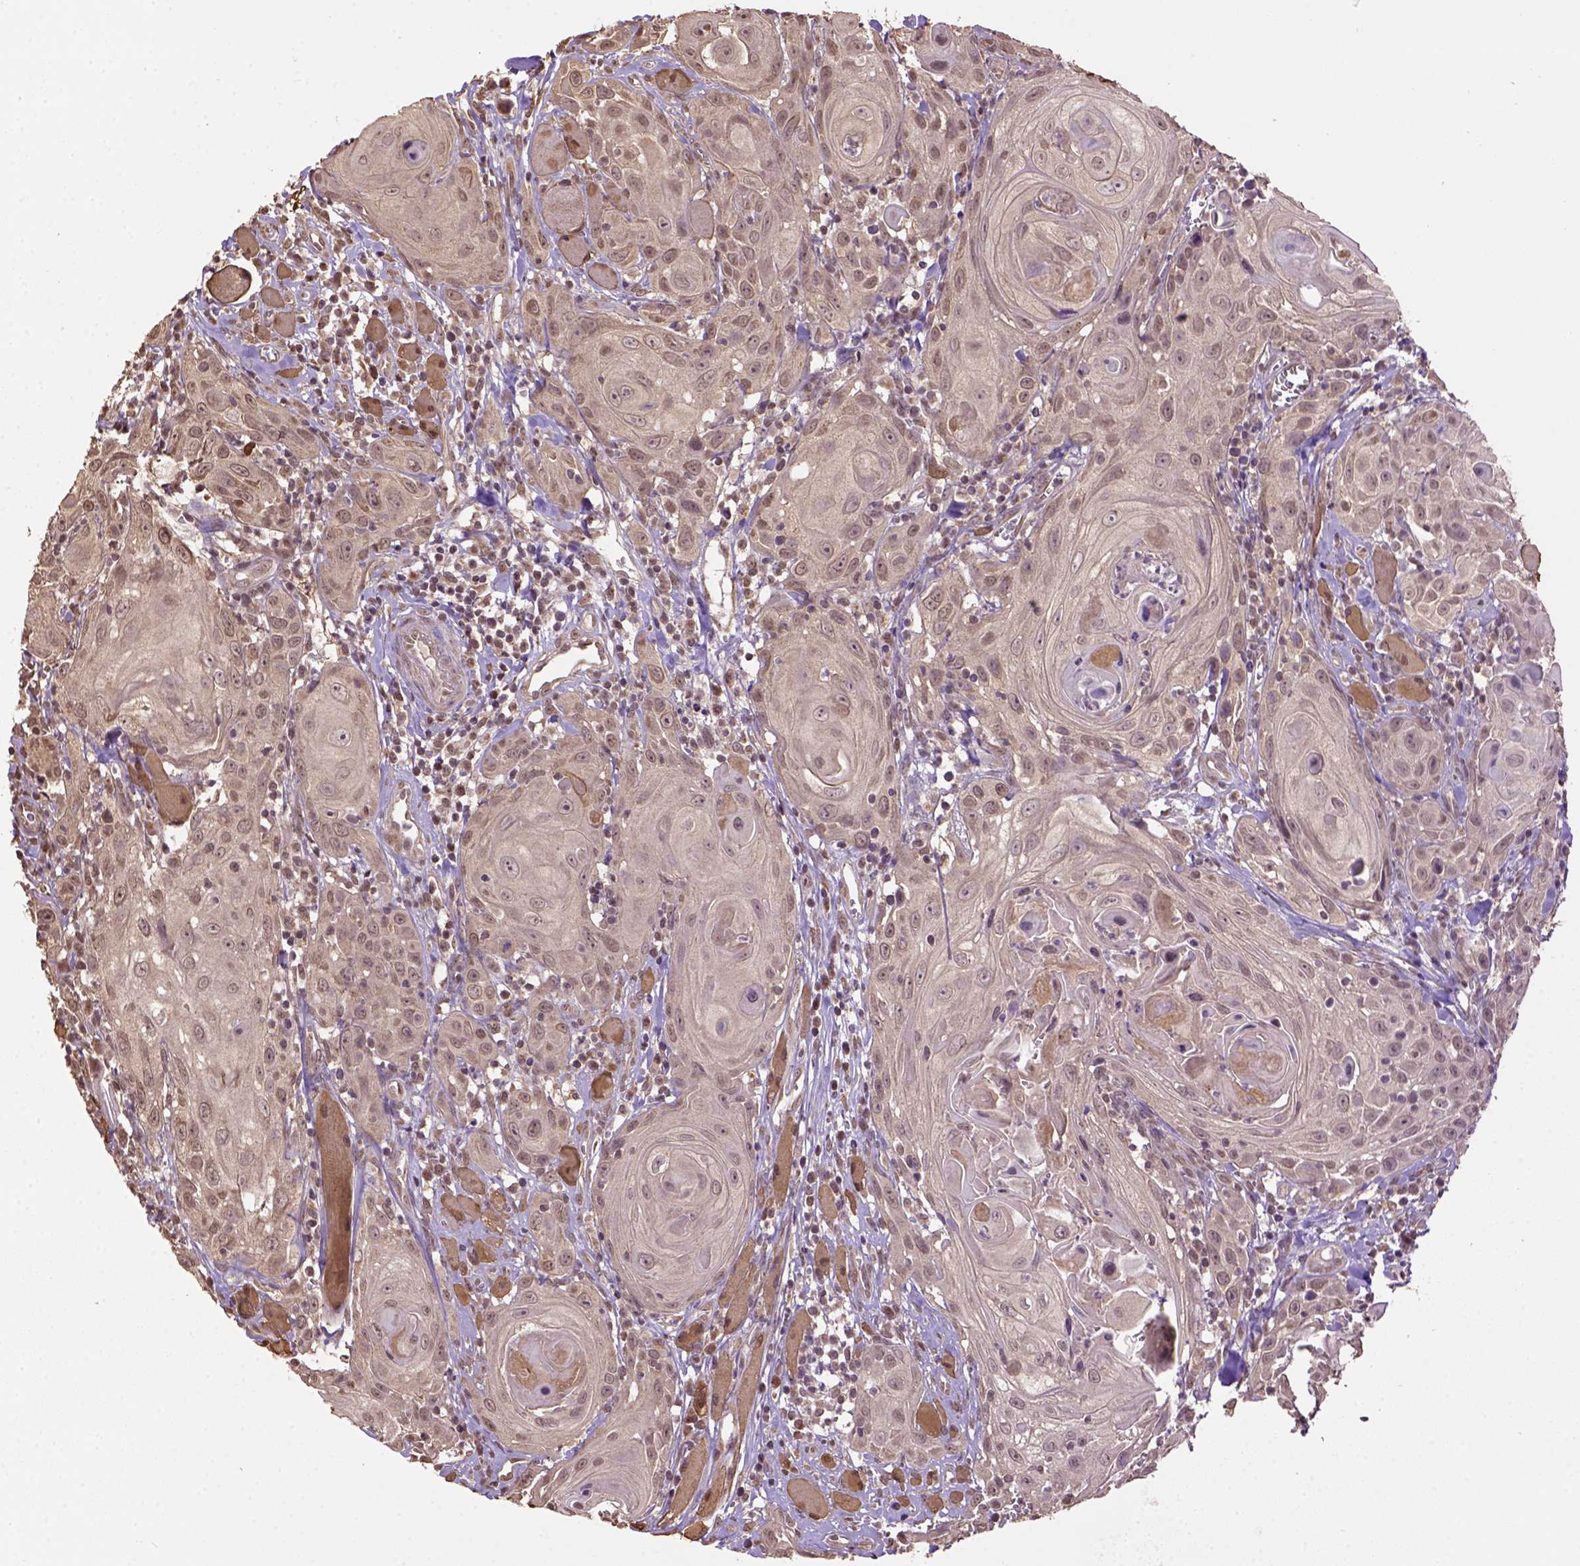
{"staining": {"intensity": "weak", "quantity": ">75%", "location": "cytoplasmic/membranous"}, "tissue": "head and neck cancer", "cell_type": "Tumor cells", "image_type": "cancer", "snomed": [{"axis": "morphology", "description": "Squamous cell carcinoma, NOS"}, {"axis": "topography", "description": "Head-Neck"}], "caption": "Immunohistochemical staining of human head and neck squamous cell carcinoma demonstrates weak cytoplasmic/membranous protein staining in about >75% of tumor cells. (DAB (3,3'-diaminobenzidine) = brown stain, brightfield microscopy at high magnification).", "gene": "WDR17", "patient": {"sex": "female", "age": 80}}